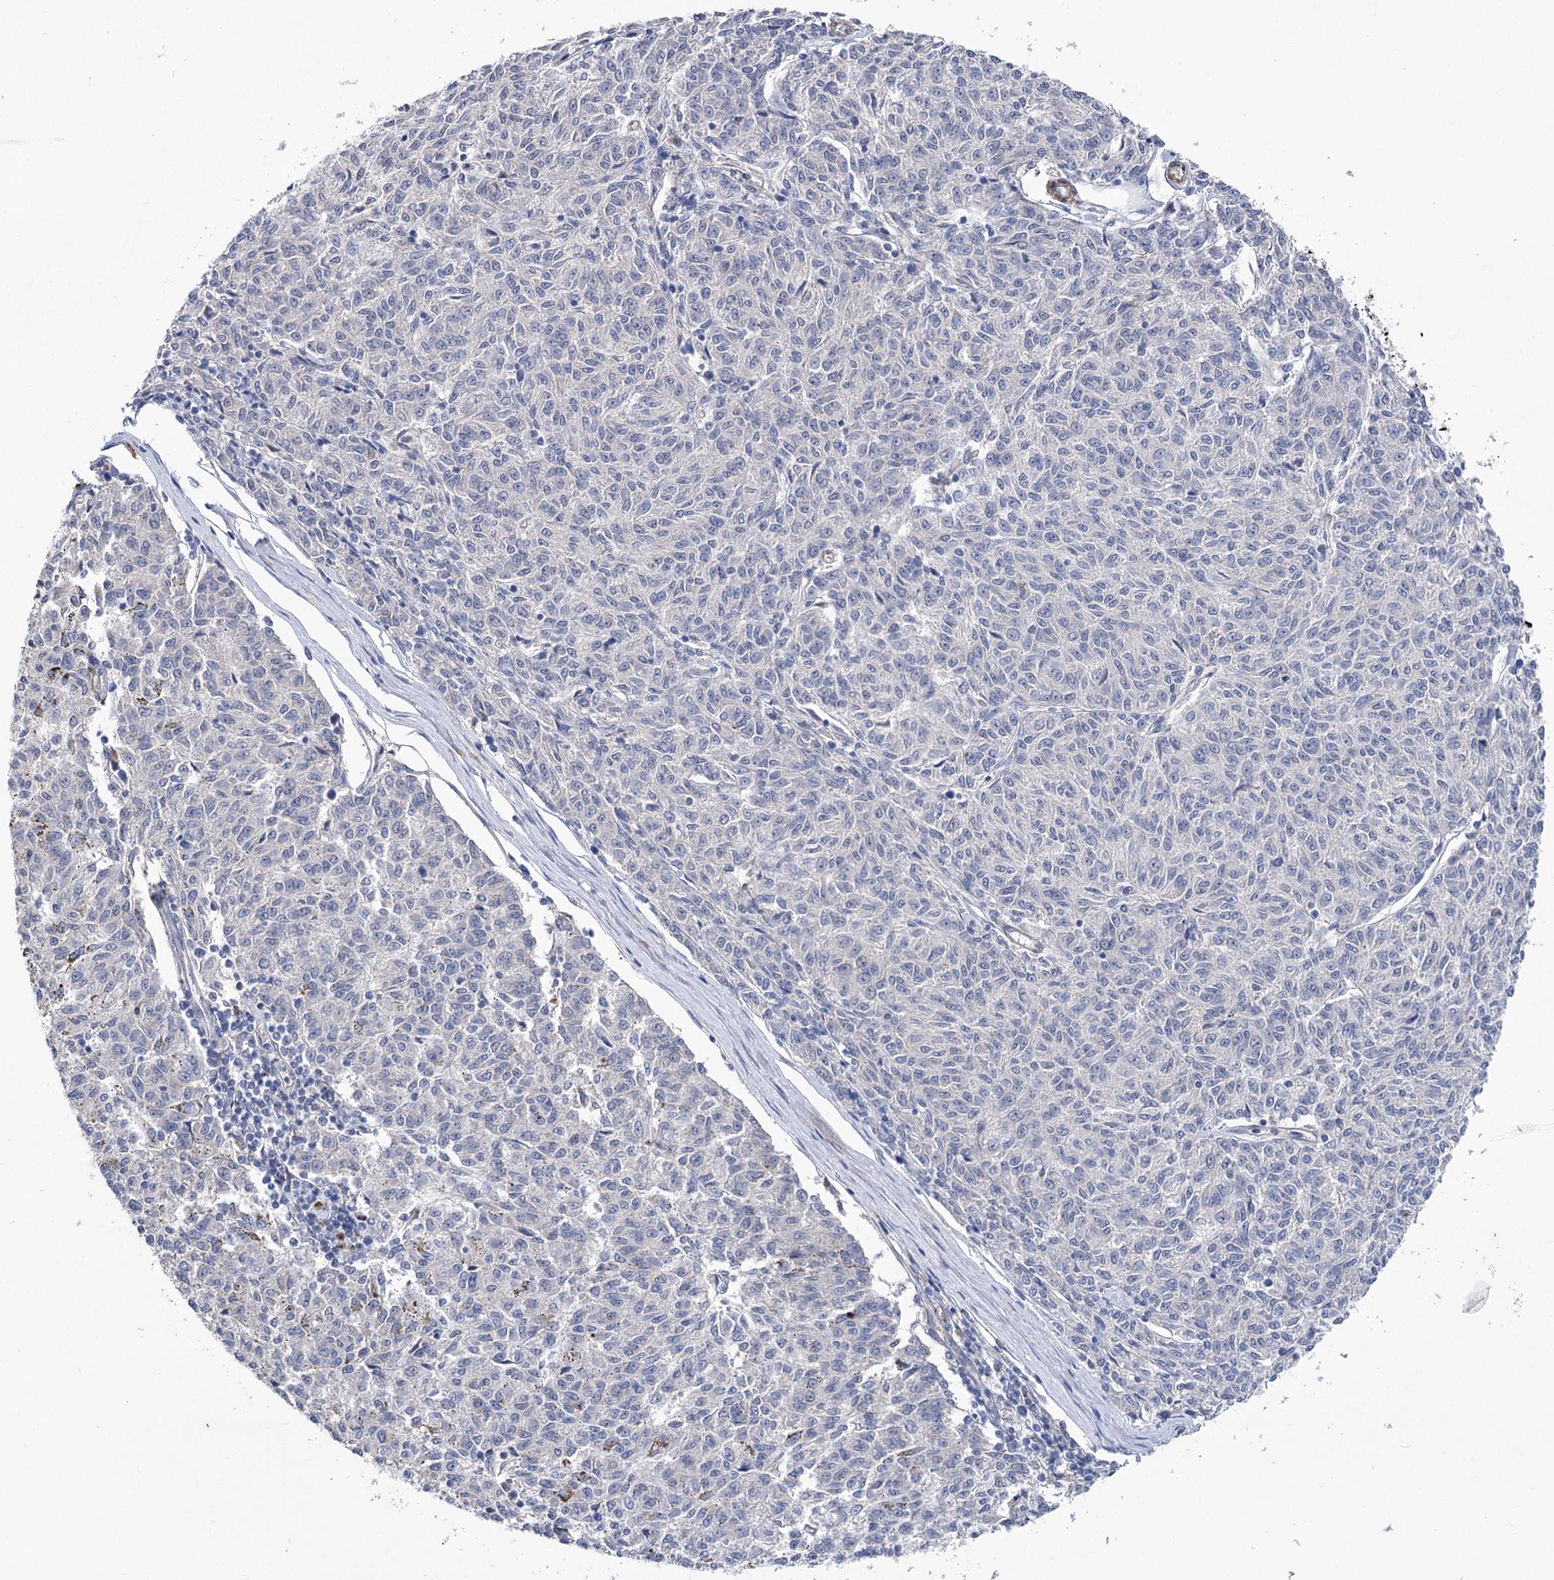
{"staining": {"intensity": "negative", "quantity": "none", "location": "none"}, "tissue": "melanoma", "cell_type": "Tumor cells", "image_type": "cancer", "snomed": [{"axis": "morphology", "description": "Malignant melanoma, NOS"}, {"axis": "topography", "description": "Skin"}], "caption": "Immunohistochemistry photomicrograph of human malignant melanoma stained for a protein (brown), which exhibits no staining in tumor cells.", "gene": "RDH16", "patient": {"sex": "female", "age": 72}}